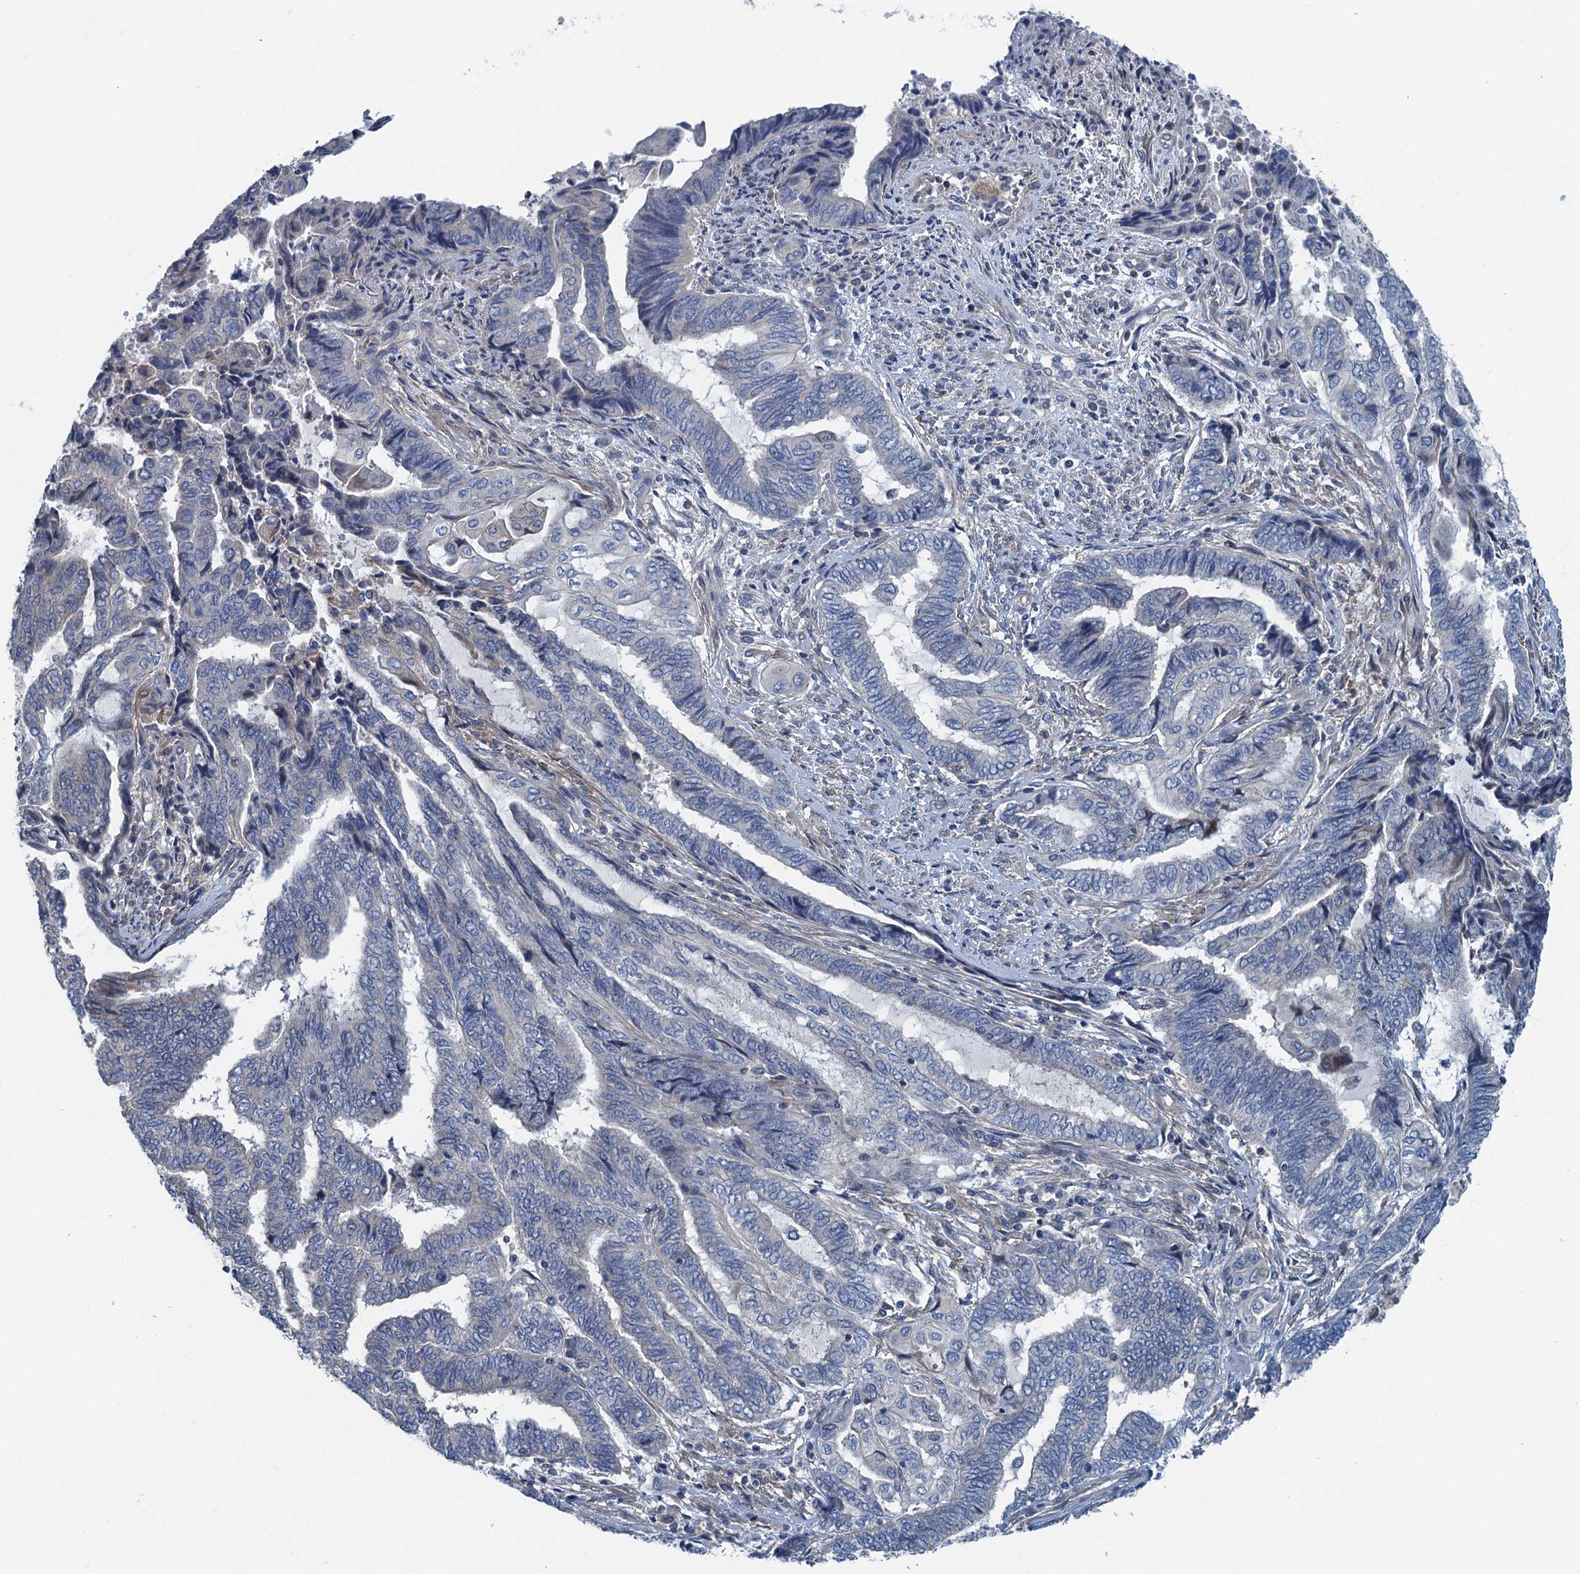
{"staining": {"intensity": "negative", "quantity": "none", "location": "none"}, "tissue": "endometrial cancer", "cell_type": "Tumor cells", "image_type": "cancer", "snomed": [{"axis": "morphology", "description": "Adenocarcinoma, NOS"}, {"axis": "topography", "description": "Uterus"}, {"axis": "topography", "description": "Endometrium"}], "caption": "DAB immunohistochemical staining of human endometrial cancer demonstrates no significant staining in tumor cells.", "gene": "PPP1R14D", "patient": {"sex": "female", "age": 70}}